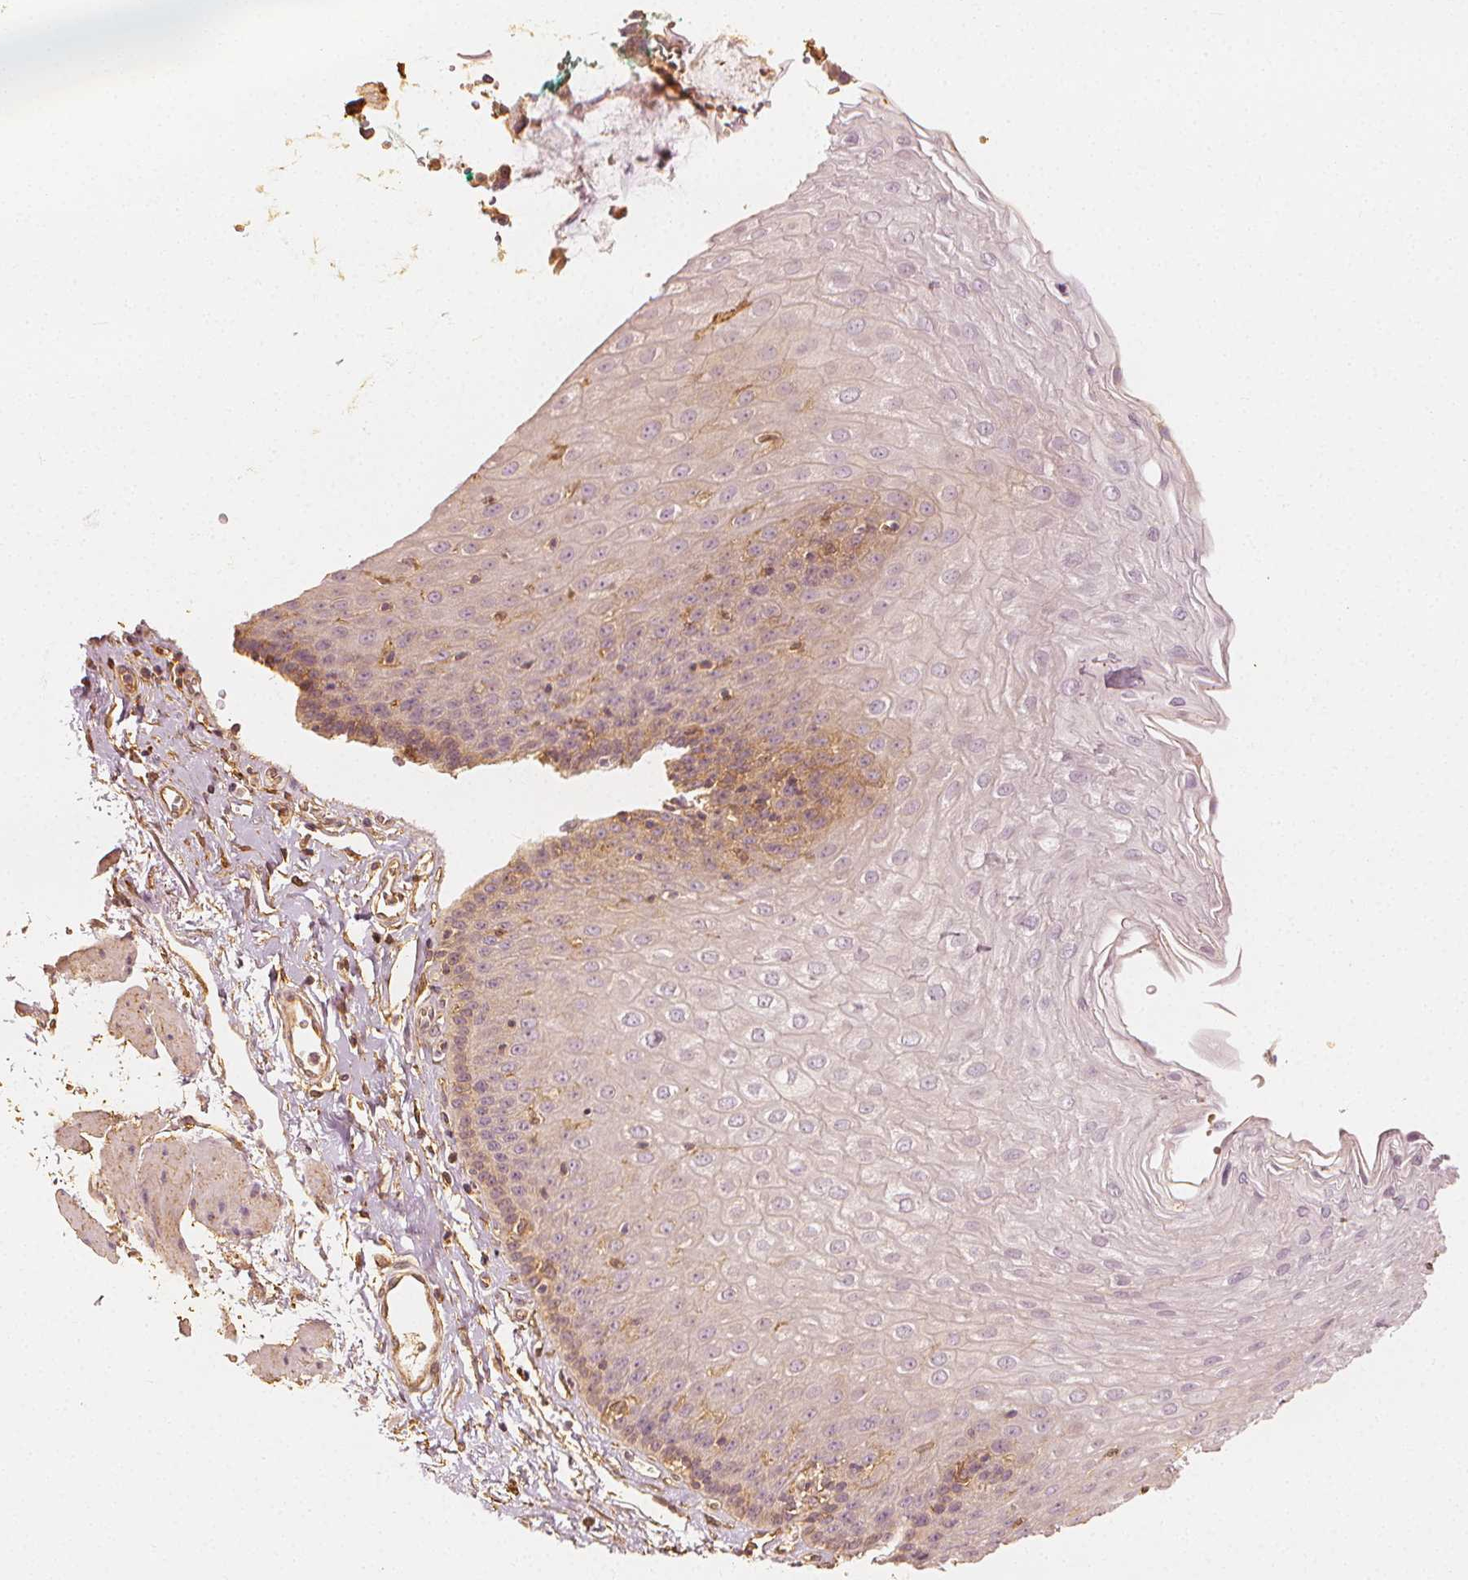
{"staining": {"intensity": "weak", "quantity": "<25%", "location": "cytoplasmic/membranous"}, "tissue": "esophagus", "cell_type": "Squamous epithelial cells", "image_type": "normal", "snomed": [{"axis": "morphology", "description": "Normal tissue, NOS"}, {"axis": "topography", "description": "Esophagus"}], "caption": "A high-resolution photomicrograph shows immunohistochemistry (IHC) staining of normal esophagus, which reveals no significant positivity in squamous epithelial cells.", "gene": "ARHGAP26", "patient": {"sex": "female", "age": 81}}